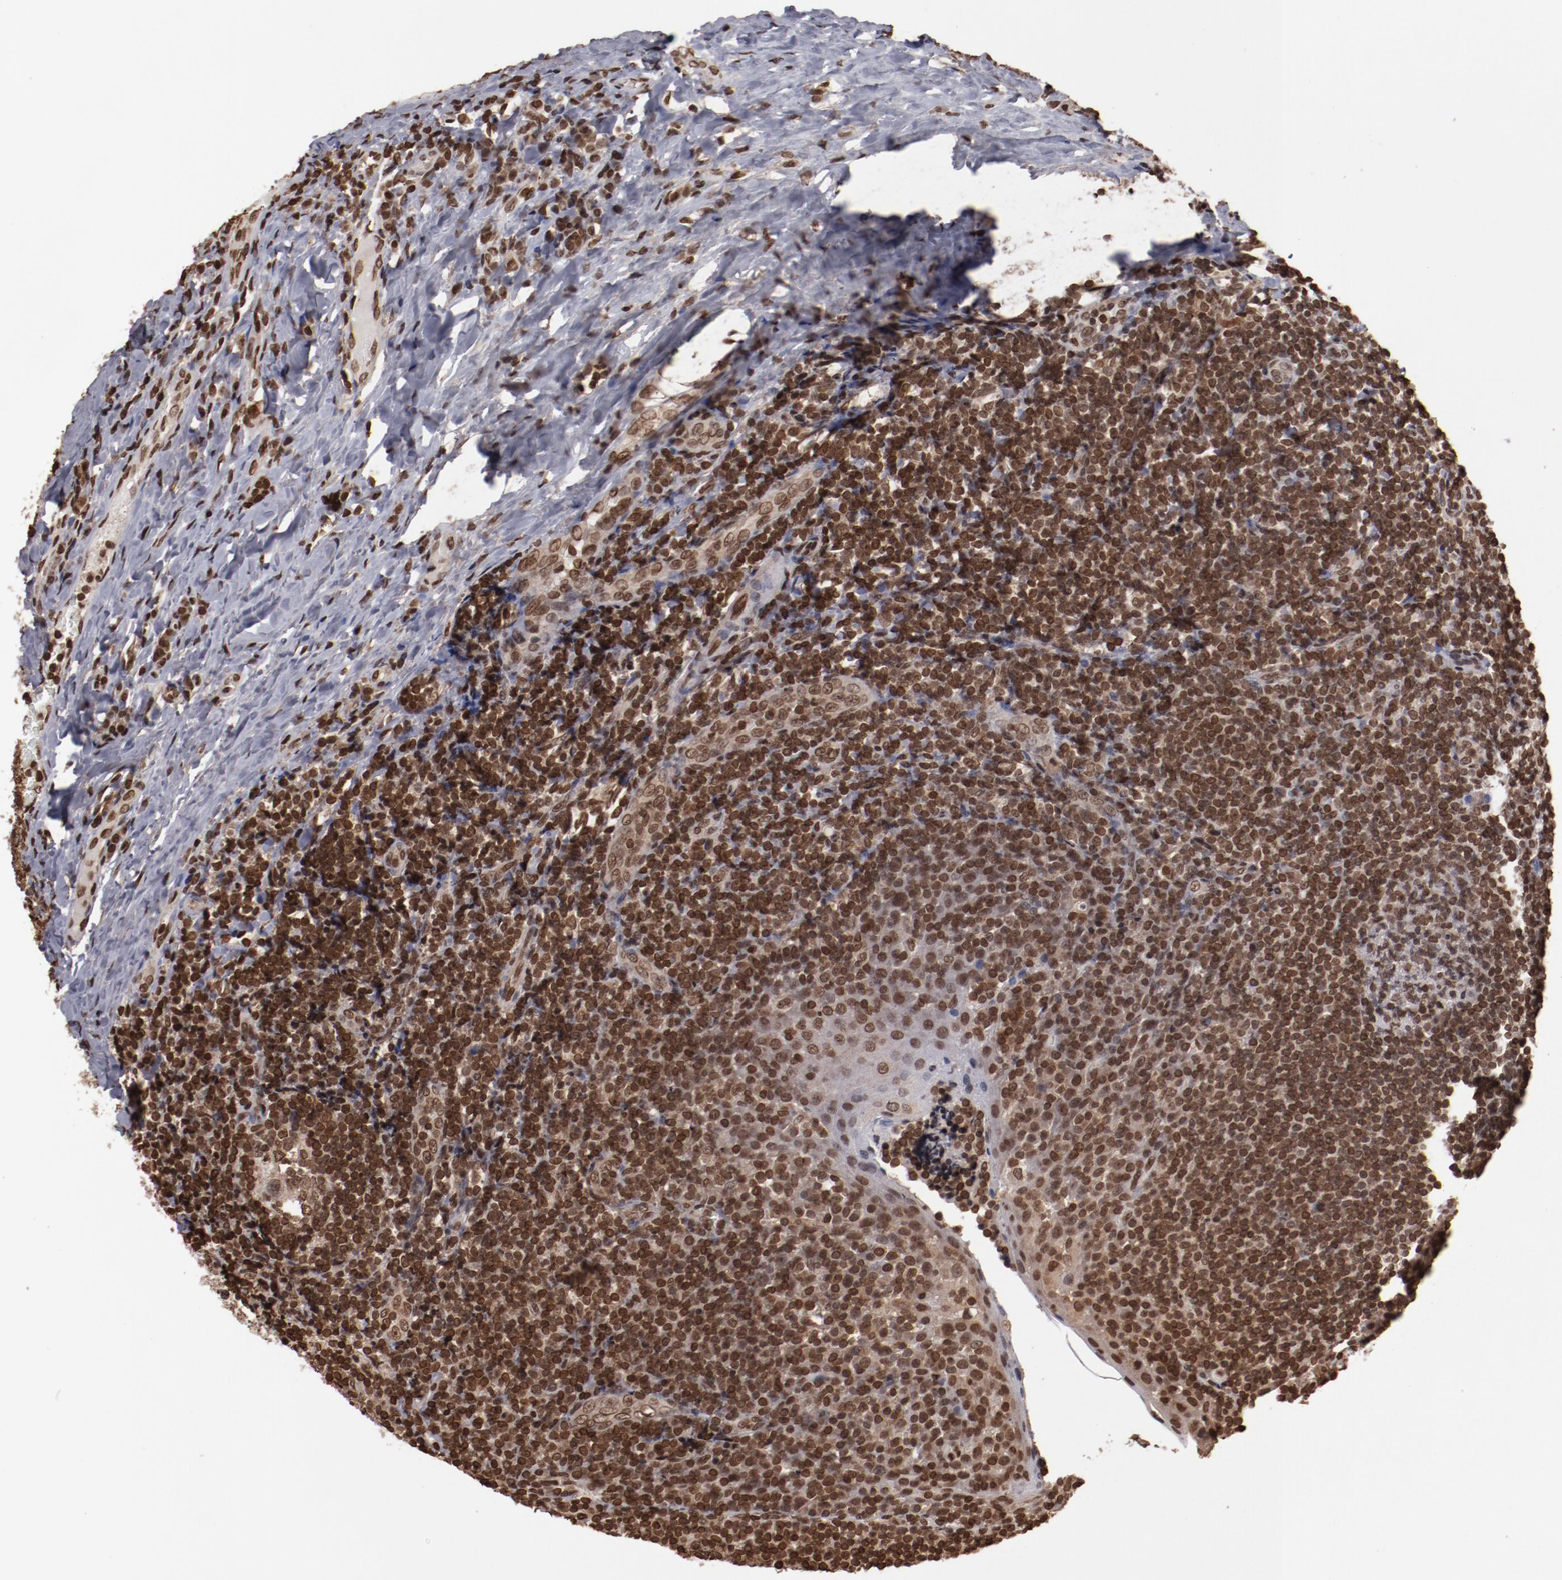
{"staining": {"intensity": "strong", "quantity": ">75%", "location": "nuclear"}, "tissue": "tonsil", "cell_type": "Germinal center cells", "image_type": "normal", "snomed": [{"axis": "morphology", "description": "Normal tissue, NOS"}, {"axis": "topography", "description": "Tonsil"}], "caption": "Immunohistochemical staining of unremarkable human tonsil shows high levels of strong nuclear staining in about >75% of germinal center cells.", "gene": "AKT1", "patient": {"sex": "male", "age": 31}}